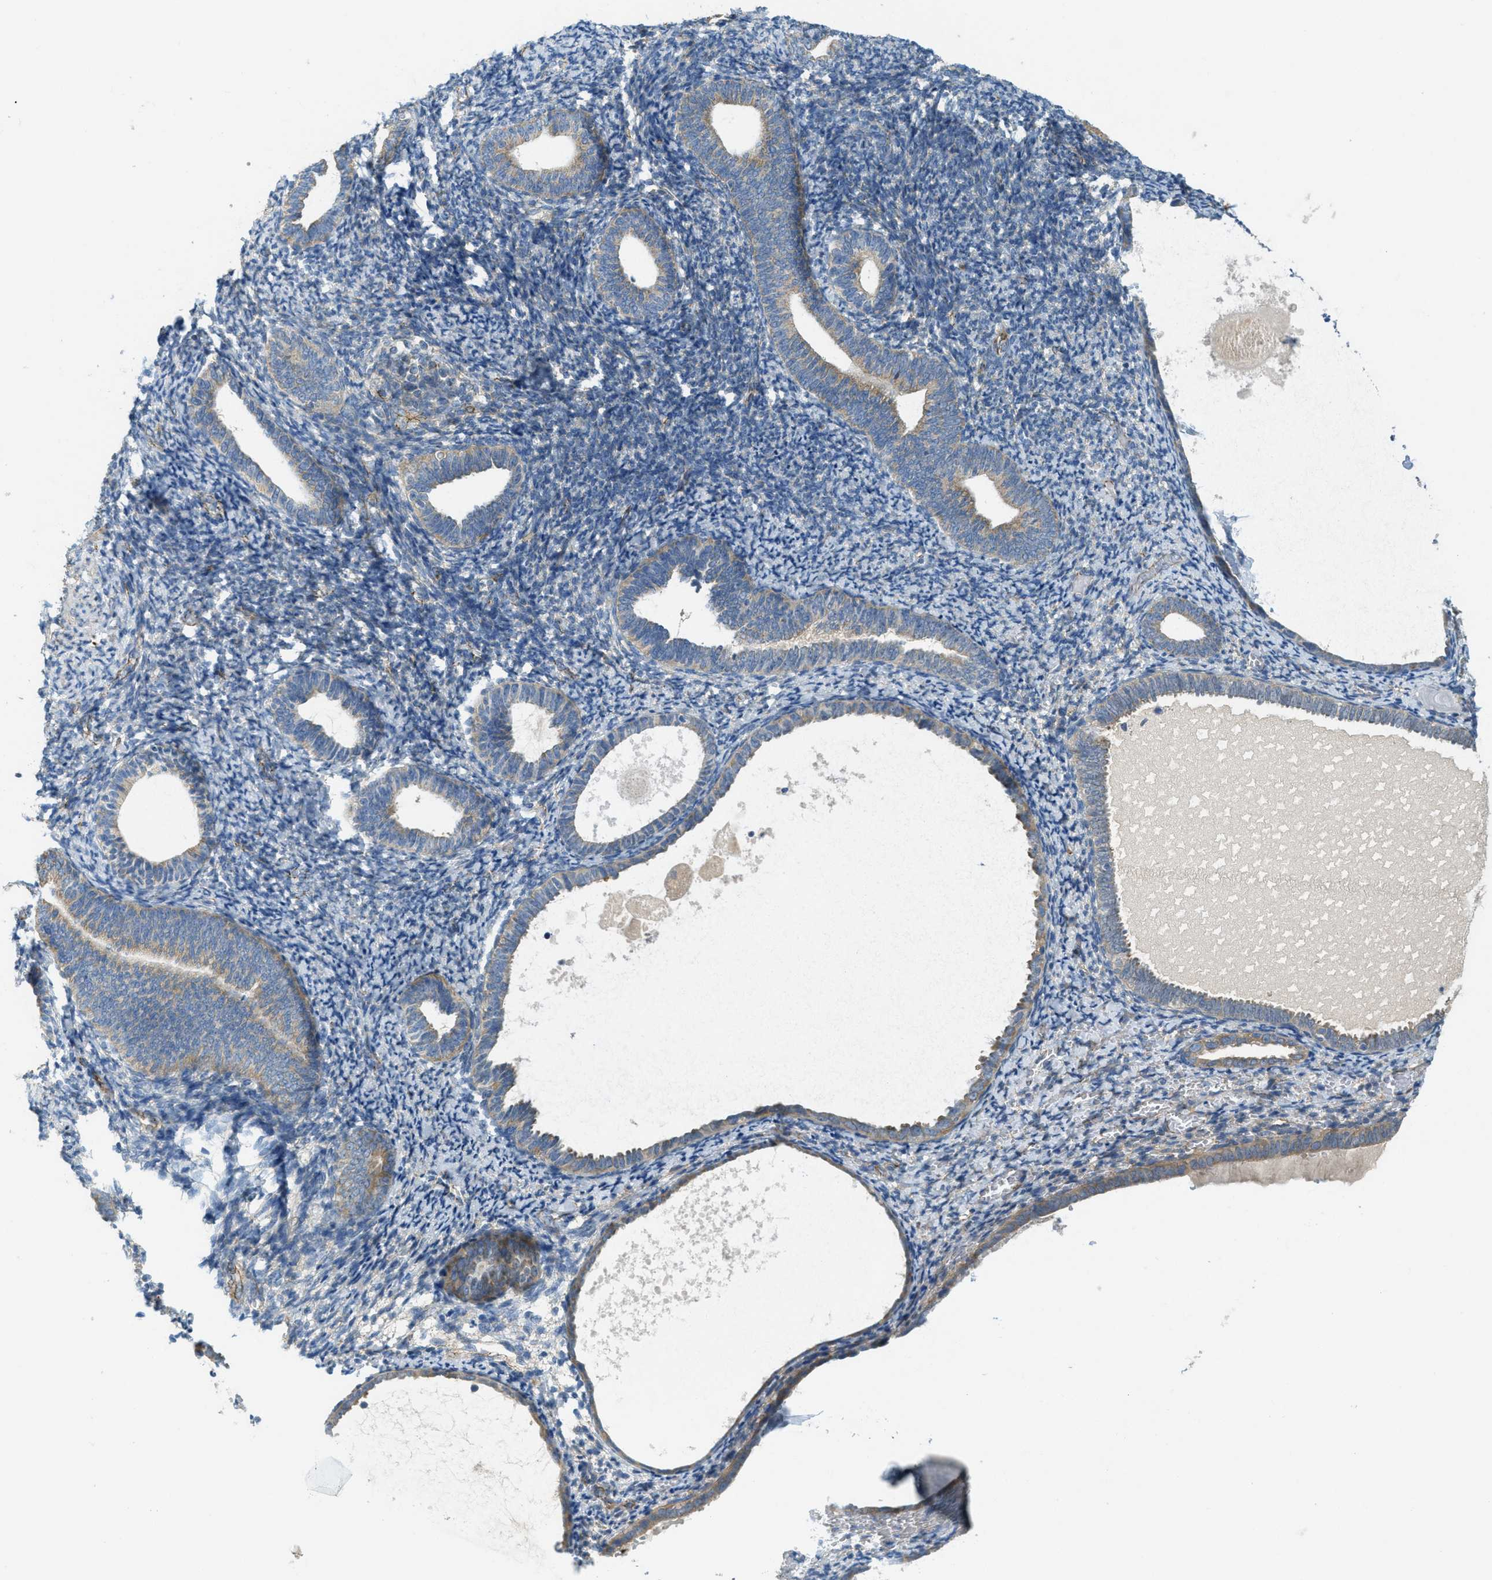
{"staining": {"intensity": "negative", "quantity": "none", "location": "none"}, "tissue": "endometrium", "cell_type": "Cells in endometrial stroma", "image_type": "normal", "snomed": [{"axis": "morphology", "description": "Normal tissue, NOS"}, {"axis": "topography", "description": "Endometrium"}], "caption": "Immunohistochemistry (IHC) of benign endometrium exhibits no staining in cells in endometrial stroma. (IHC, brightfield microscopy, high magnification).", "gene": "JCAD", "patient": {"sex": "female", "age": 66}}